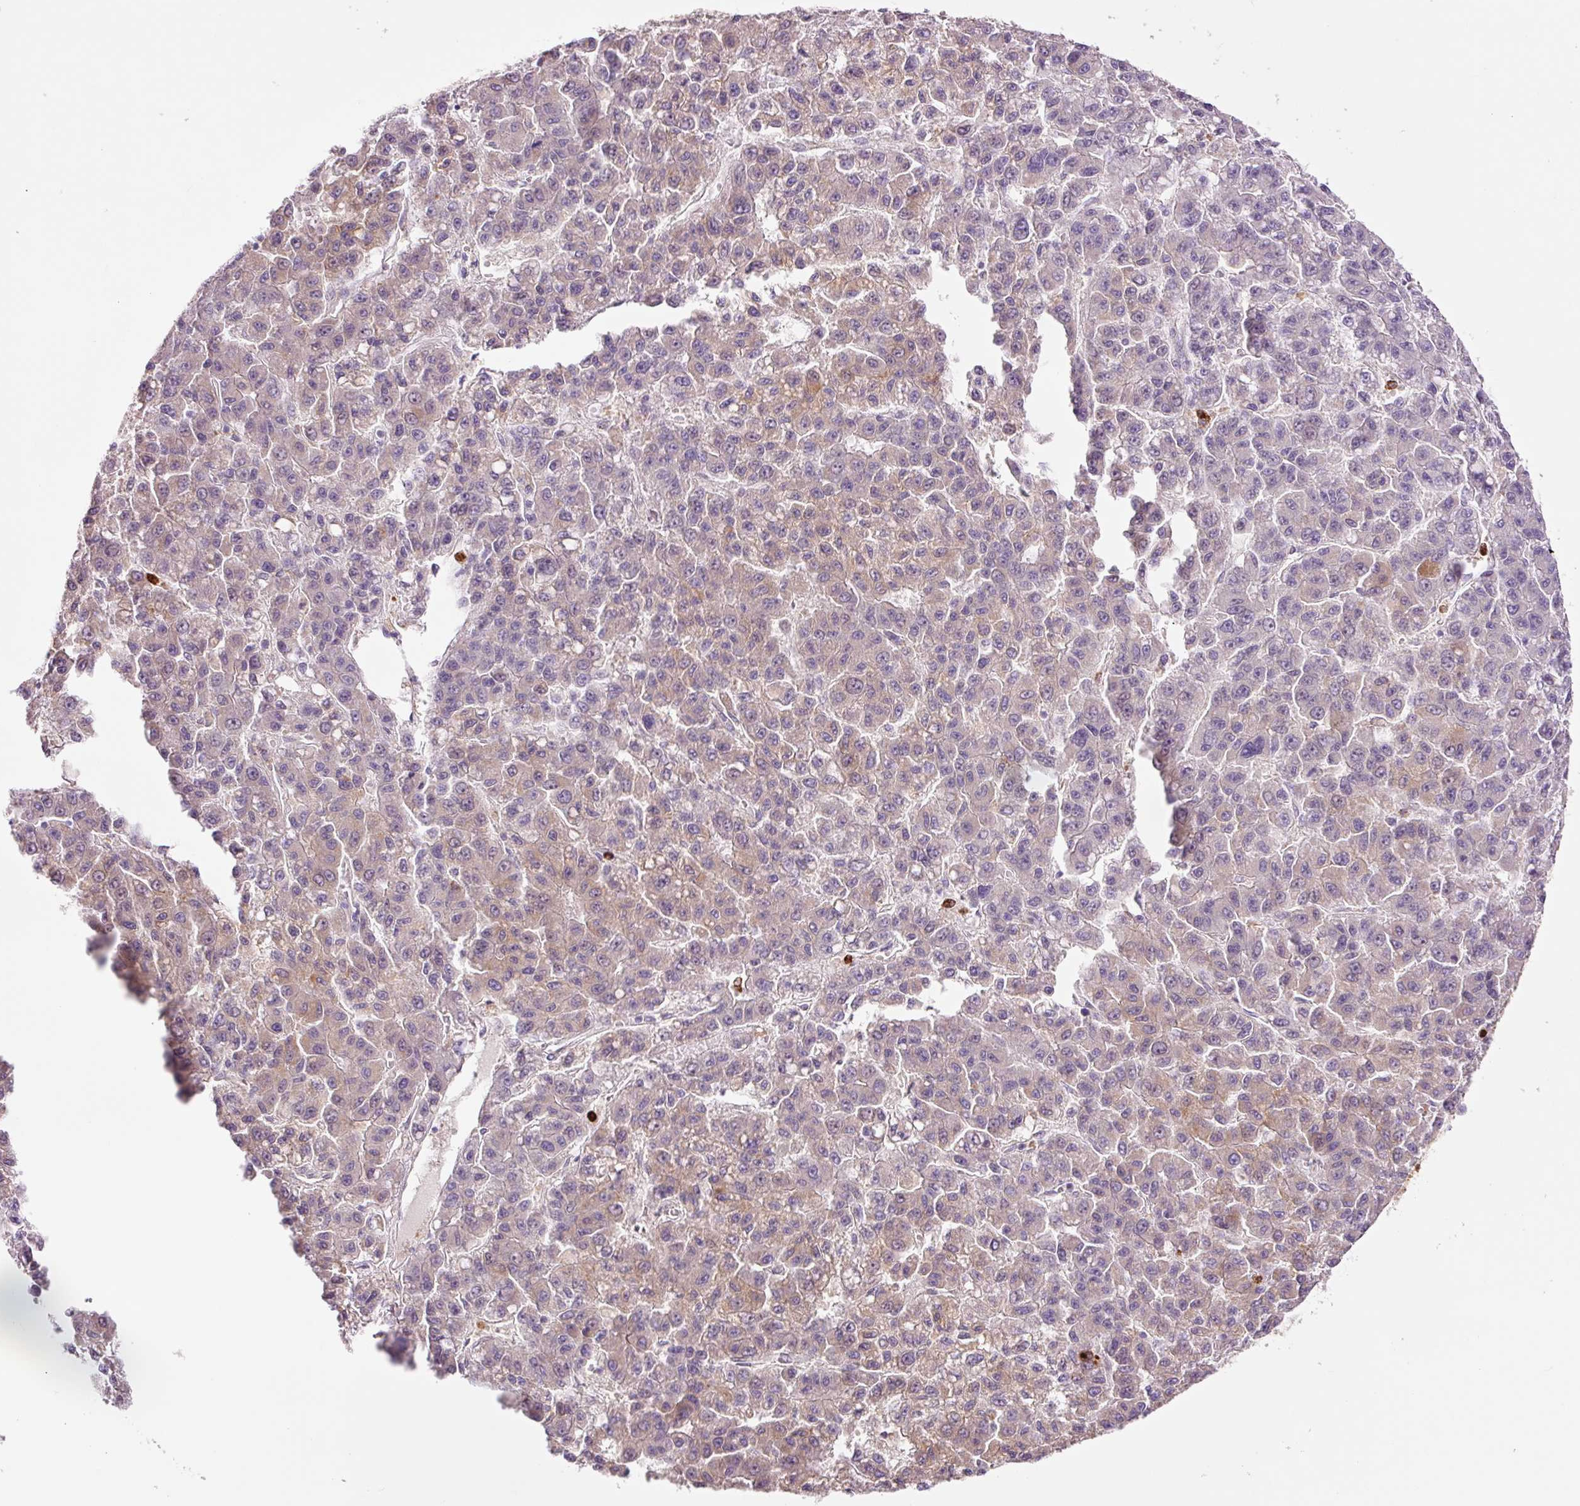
{"staining": {"intensity": "weak", "quantity": "25%-75%", "location": "cytoplasmic/membranous"}, "tissue": "liver cancer", "cell_type": "Tumor cells", "image_type": "cancer", "snomed": [{"axis": "morphology", "description": "Carcinoma, Hepatocellular, NOS"}, {"axis": "topography", "description": "Liver"}], "caption": "Protein staining shows weak cytoplasmic/membranous positivity in approximately 25%-75% of tumor cells in liver cancer. The protein of interest is stained brown, and the nuclei are stained in blue (DAB IHC with brightfield microscopy, high magnification).", "gene": "SH2D6", "patient": {"sex": "male", "age": 70}}